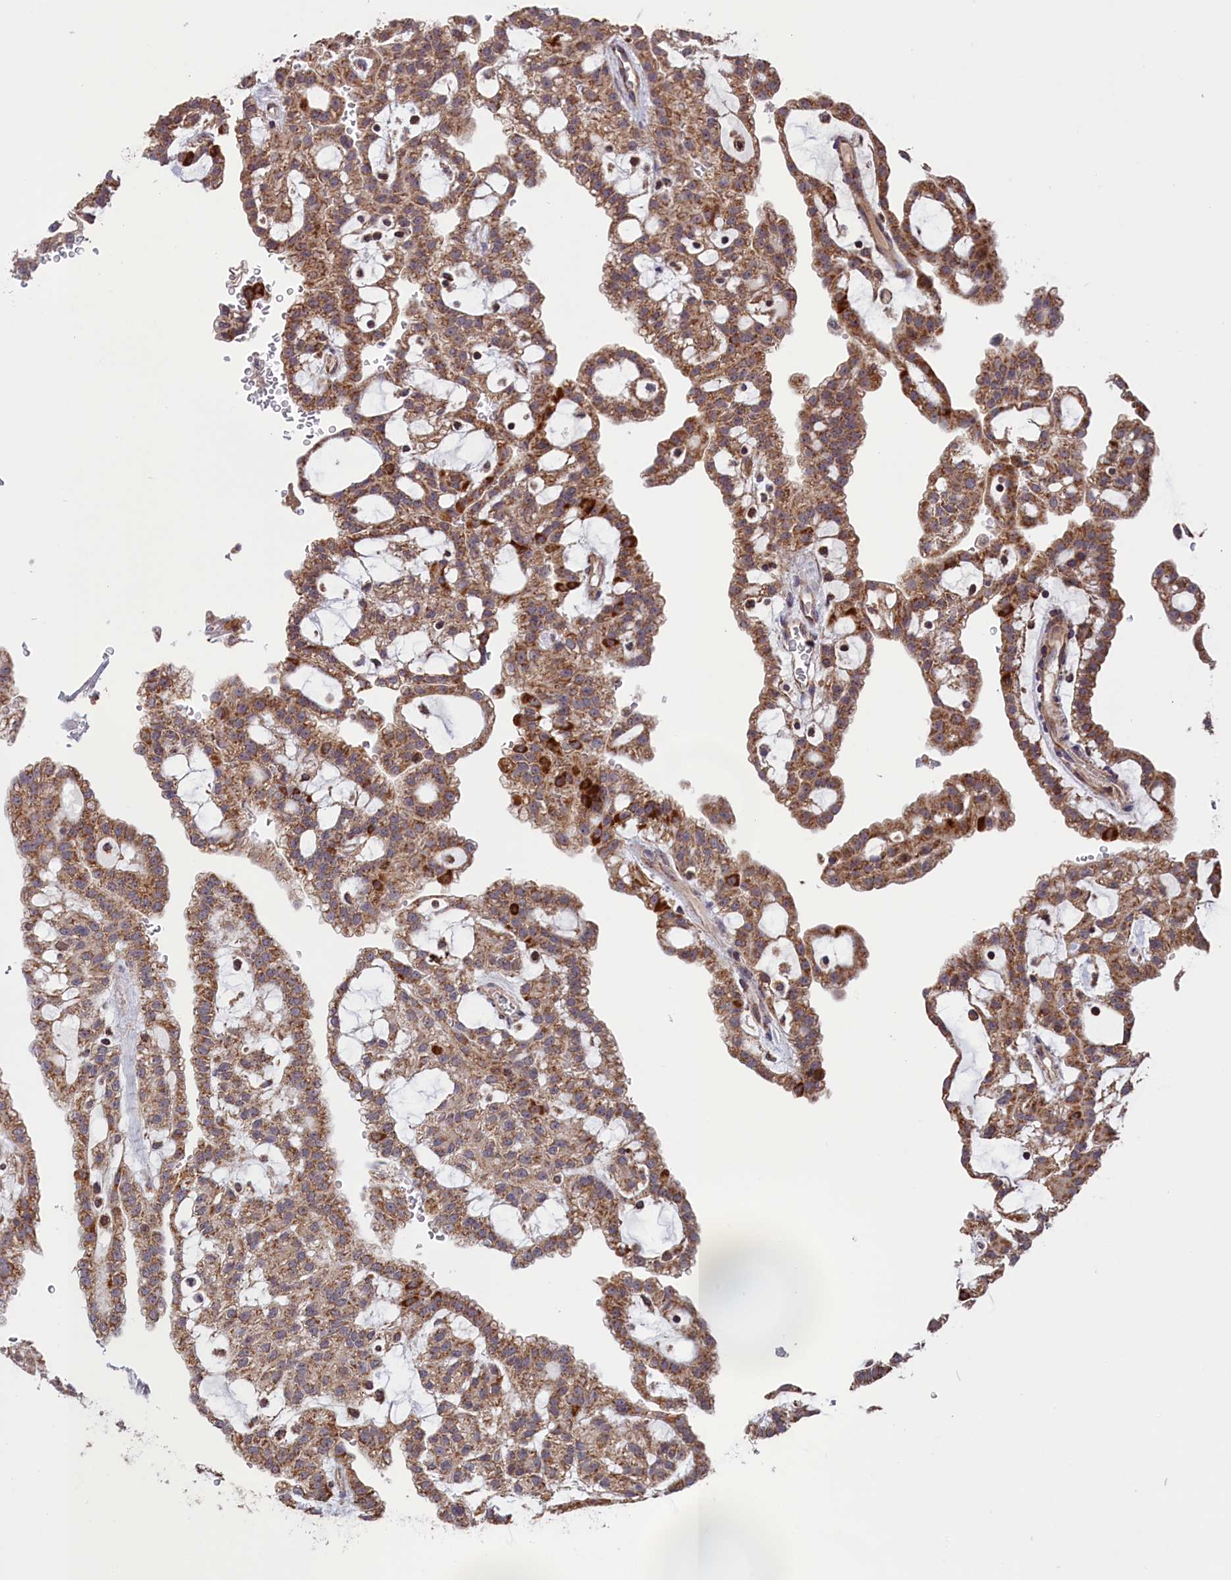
{"staining": {"intensity": "moderate", "quantity": ">75%", "location": "cytoplasmic/membranous"}, "tissue": "renal cancer", "cell_type": "Tumor cells", "image_type": "cancer", "snomed": [{"axis": "morphology", "description": "Adenocarcinoma, NOS"}, {"axis": "topography", "description": "Kidney"}], "caption": "The photomicrograph displays a brown stain indicating the presence of a protein in the cytoplasmic/membranous of tumor cells in renal cancer (adenocarcinoma). Immunohistochemistry stains the protein in brown and the nuclei are stained blue.", "gene": "TIMM44", "patient": {"sex": "male", "age": 63}}